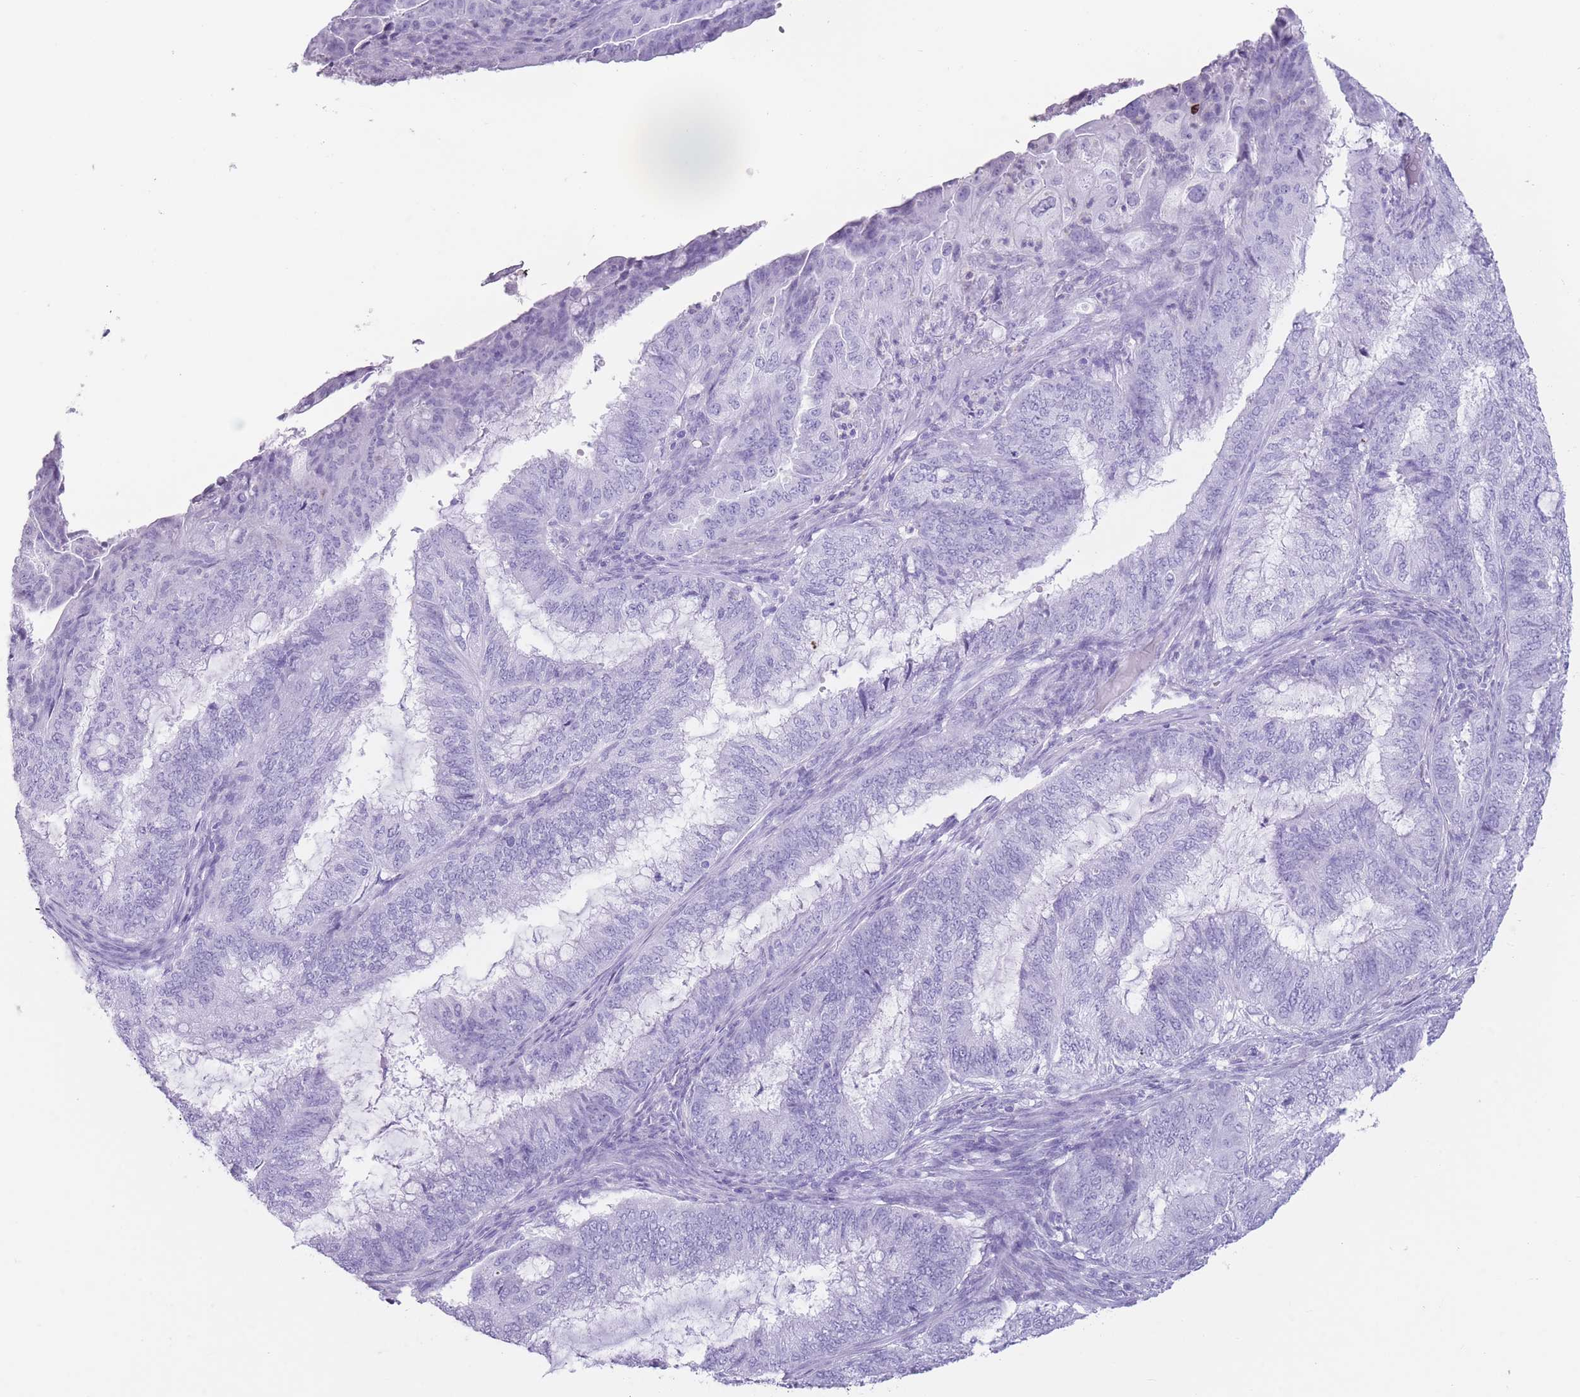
{"staining": {"intensity": "negative", "quantity": "none", "location": "none"}, "tissue": "endometrial cancer", "cell_type": "Tumor cells", "image_type": "cancer", "snomed": [{"axis": "morphology", "description": "Adenocarcinoma, NOS"}, {"axis": "topography", "description": "Endometrium"}], "caption": "IHC photomicrograph of neoplastic tissue: endometrial cancer (adenocarcinoma) stained with DAB (3,3'-diaminobenzidine) shows no significant protein expression in tumor cells. (DAB (3,3'-diaminobenzidine) IHC with hematoxylin counter stain).", "gene": "OR4F21", "patient": {"sex": "female", "age": 51}}